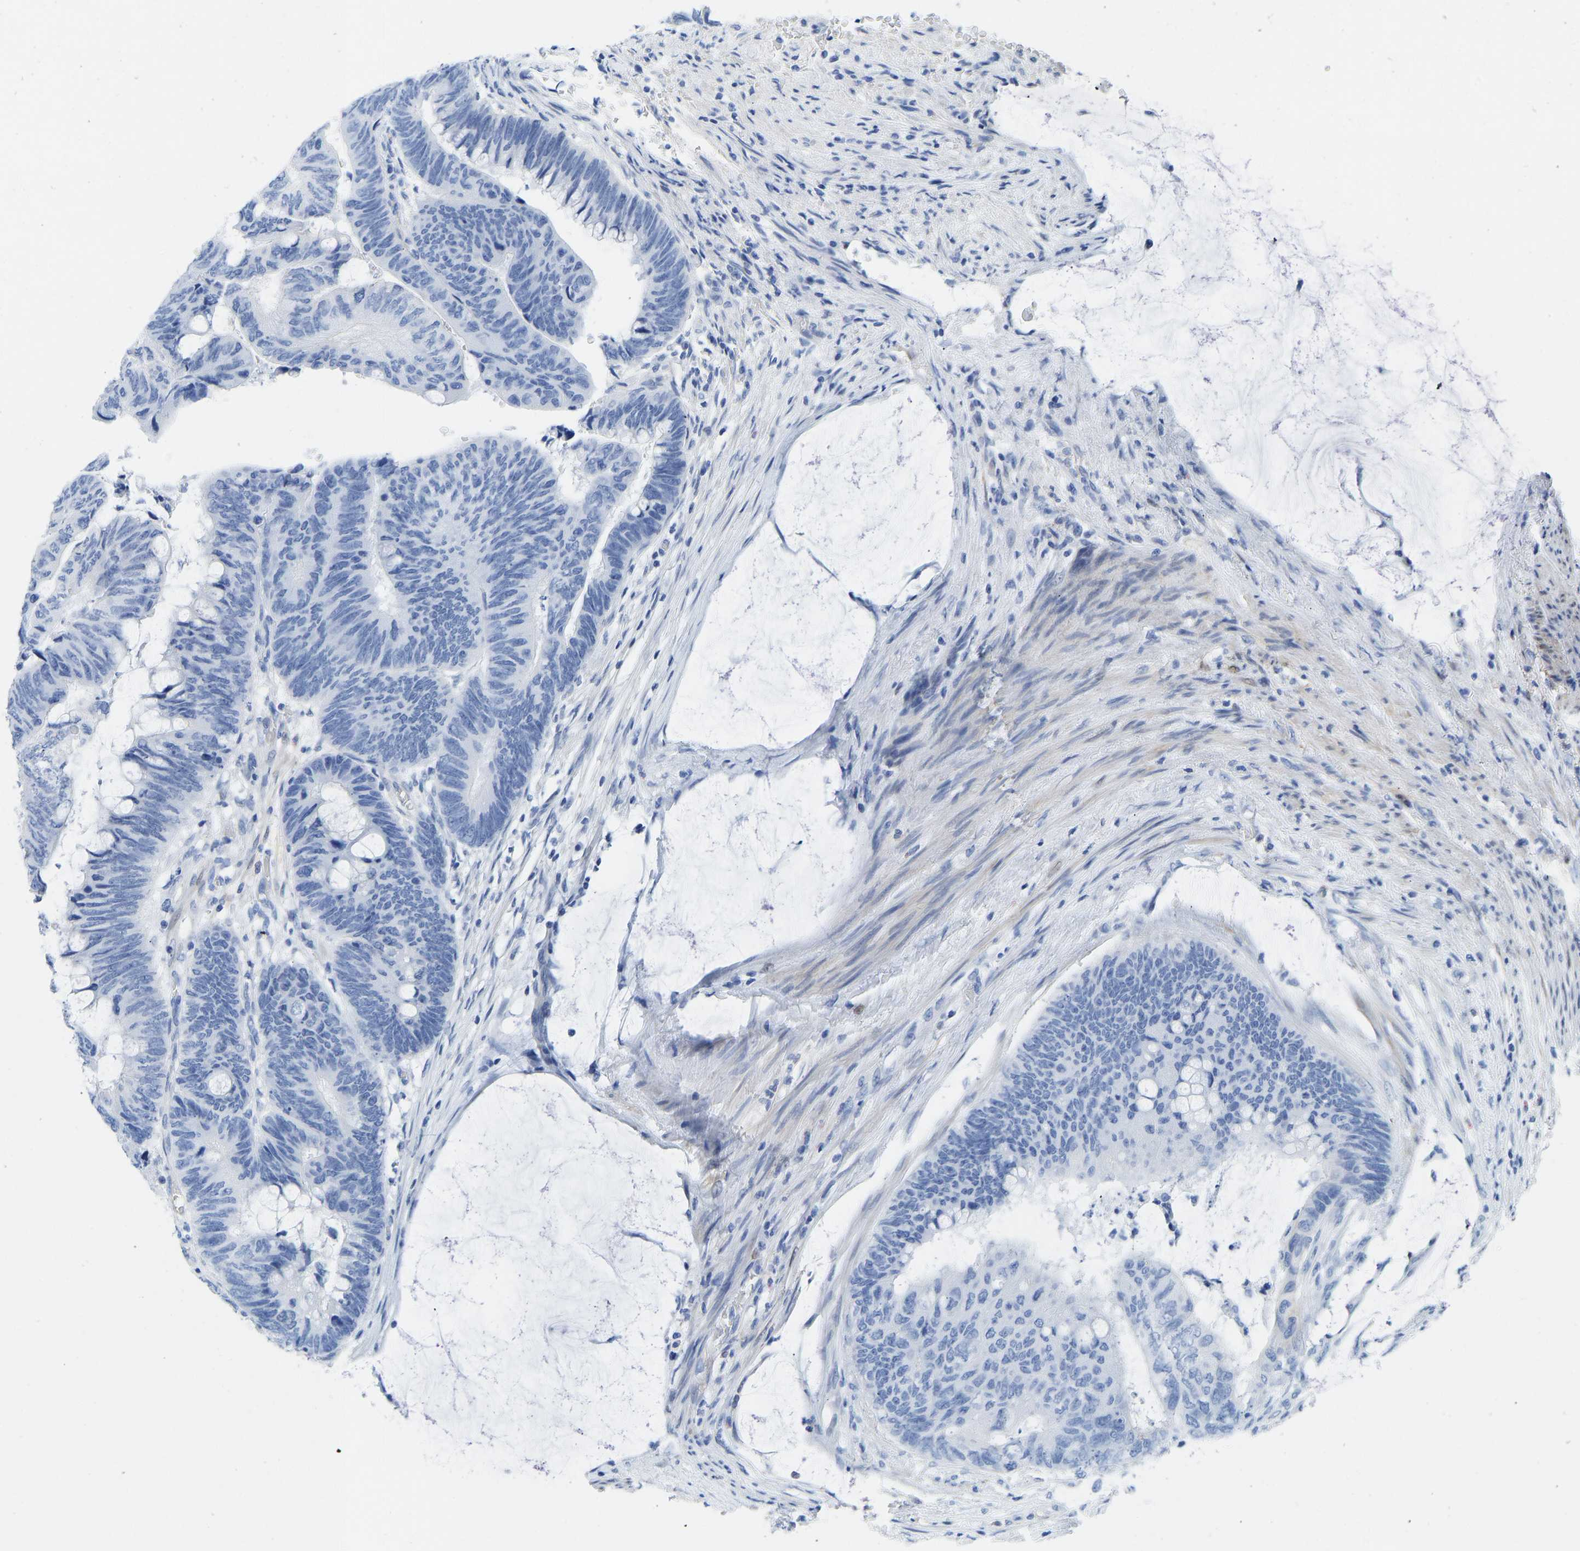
{"staining": {"intensity": "negative", "quantity": "none", "location": "none"}, "tissue": "colorectal cancer", "cell_type": "Tumor cells", "image_type": "cancer", "snomed": [{"axis": "morphology", "description": "Normal tissue, NOS"}, {"axis": "morphology", "description": "Adenocarcinoma, NOS"}, {"axis": "topography", "description": "Rectum"}], "caption": "DAB (3,3'-diaminobenzidine) immunohistochemical staining of adenocarcinoma (colorectal) displays no significant positivity in tumor cells. (Immunohistochemistry (ihc), brightfield microscopy, high magnification).", "gene": "NKAIN3", "patient": {"sex": "male", "age": 92}}